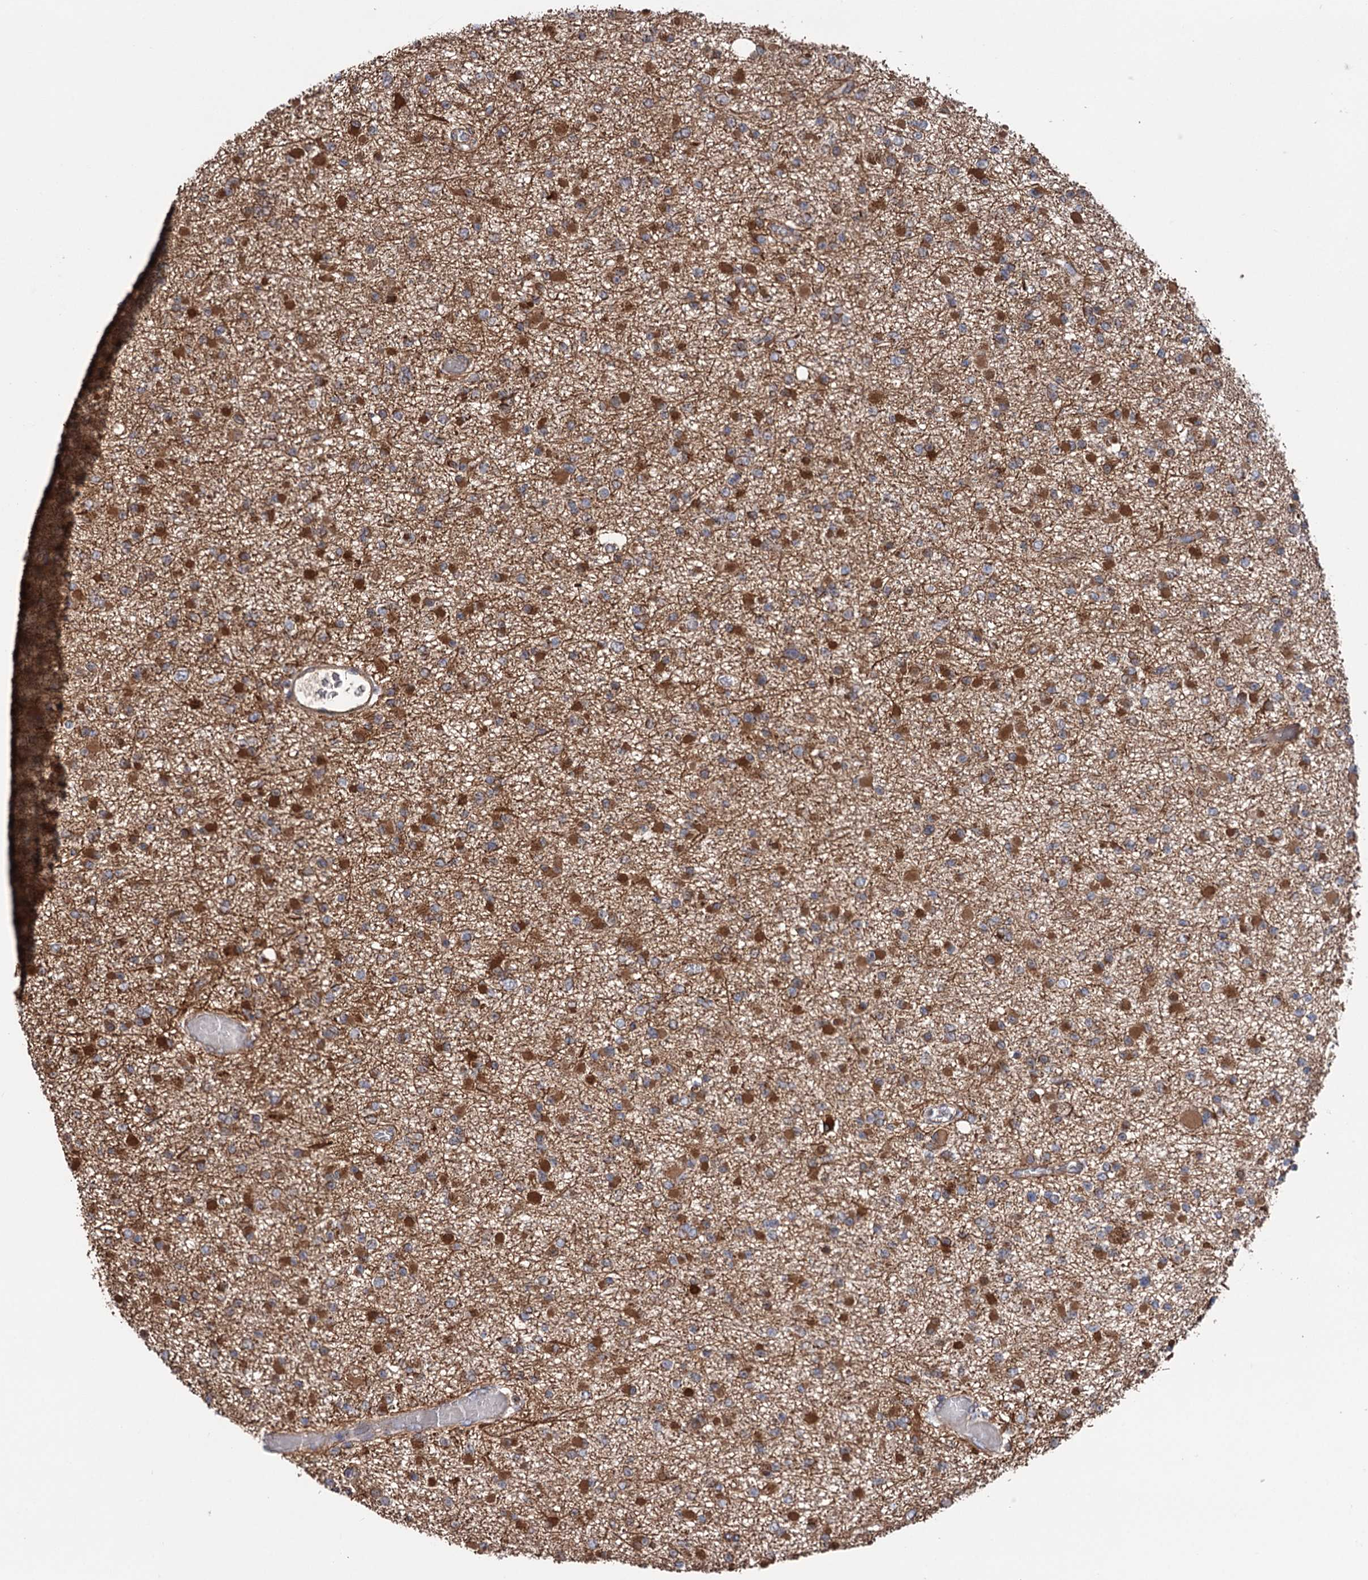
{"staining": {"intensity": "moderate", "quantity": ">75%", "location": "cytoplasmic/membranous"}, "tissue": "glioma", "cell_type": "Tumor cells", "image_type": "cancer", "snomed": [{"axis": "morphology", "description": "Glioma, malignant, Low grade"}, {"axis": "topography", "description": "Brain"}], "caption": "Immunohistochemical staining of human glioma exhibits medium levels of moderate cytoplasmic/membranous expression in about >75% of tumor cells.", "gene": "SUCLA2", "patient": {"sex": "female", "age": 22}}